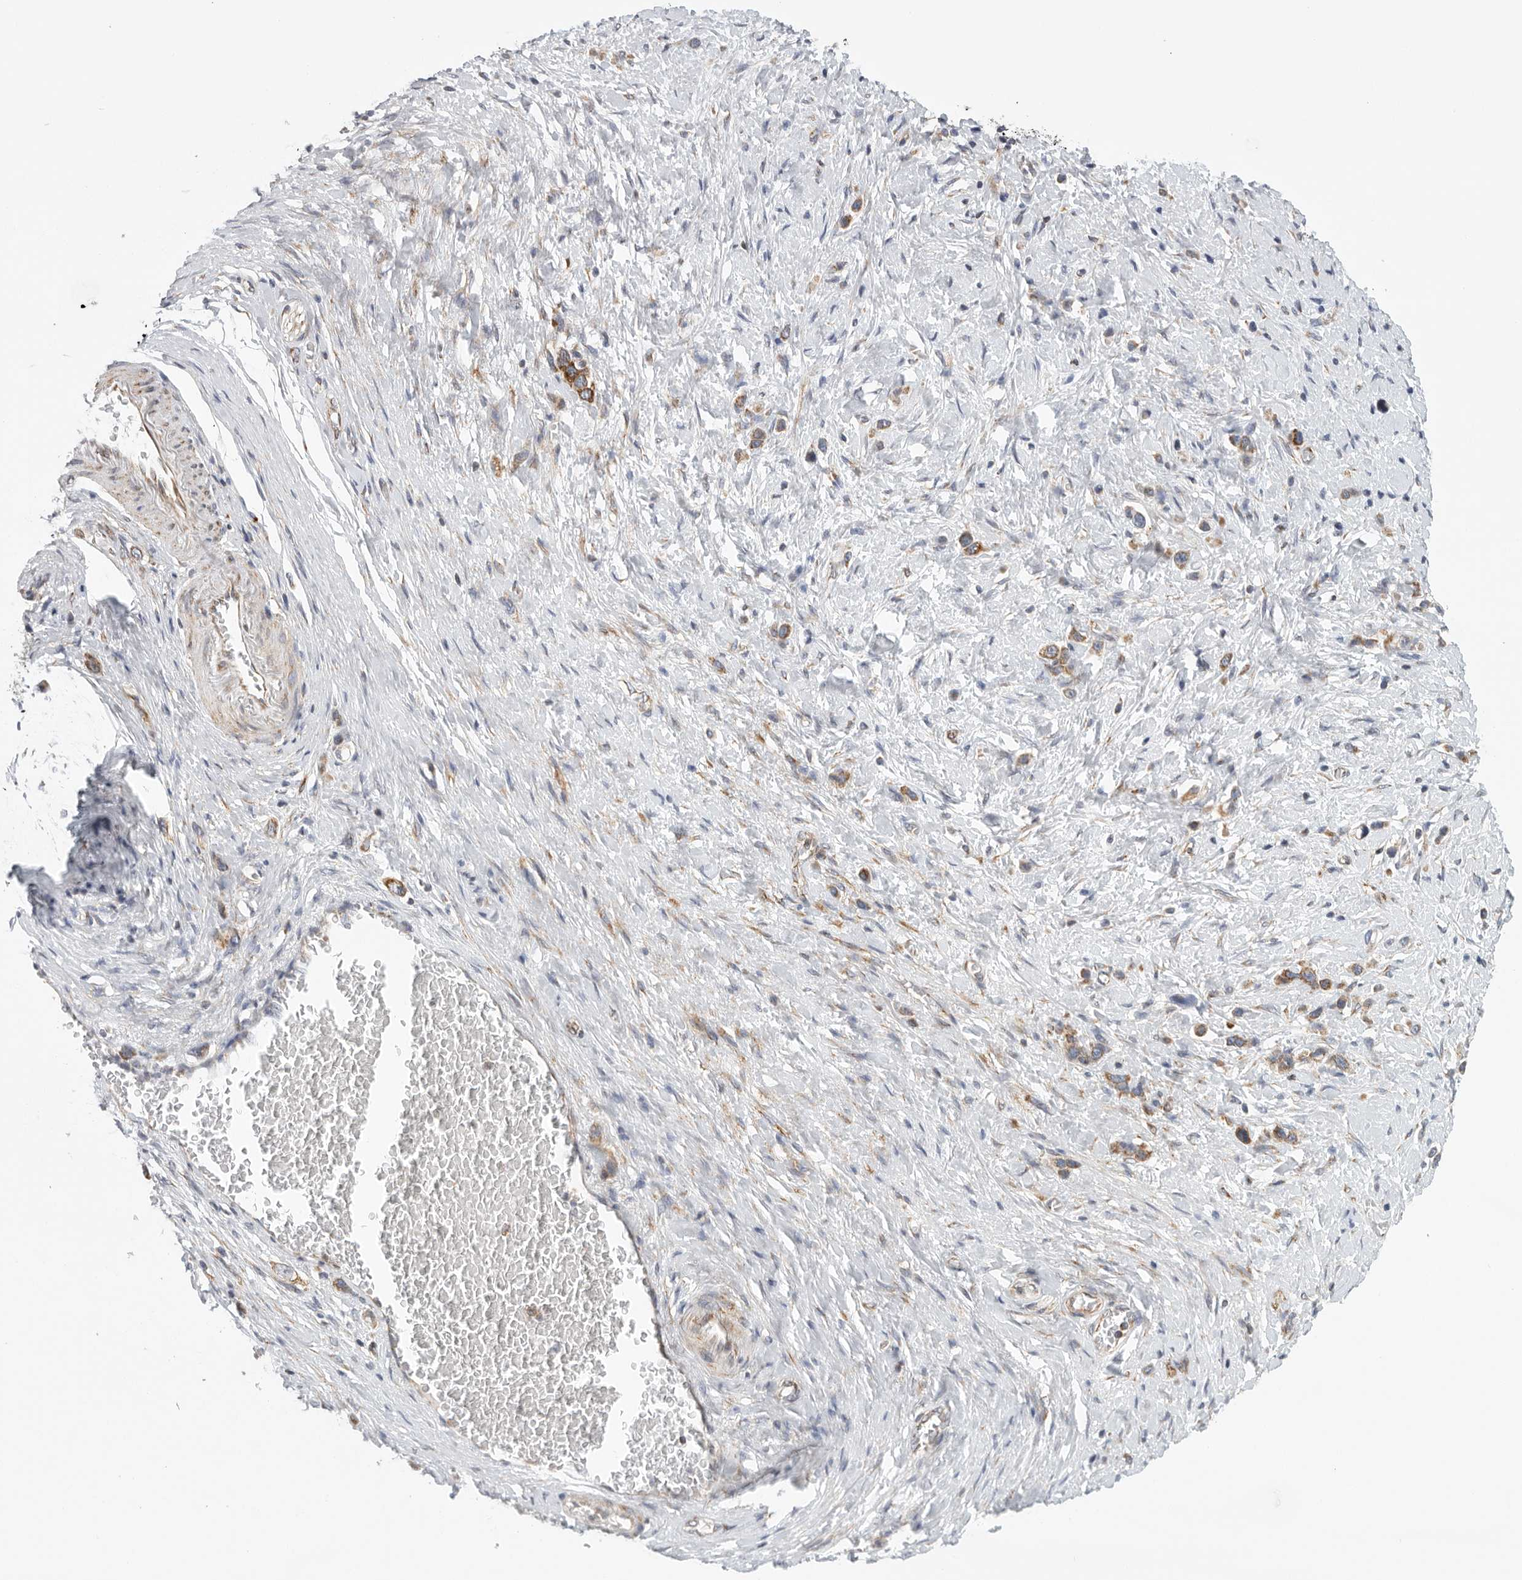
{"staining": {"intensity": "moderate", "quantity": ">75%", "location": "cytoplasmic/membranous"}, "tissue": "stomach cancer", "cell_type": "Tumor cells", "image_type": "cancer", "snomed": [{"axis": "morphology", "description": "Adenocarcinoma, NOS"}, {"axis": "topography", "description": "Stomach"}], "caption": "About >75% of tumor cells in stomach cancer (adenocarcinoma) reveal moderate cytoplasmic/membranous protein staining as visualized by brown immunohistochemical staining.", "gene": "FKBP8", "patient": {"sex": "female", "age": 65}}